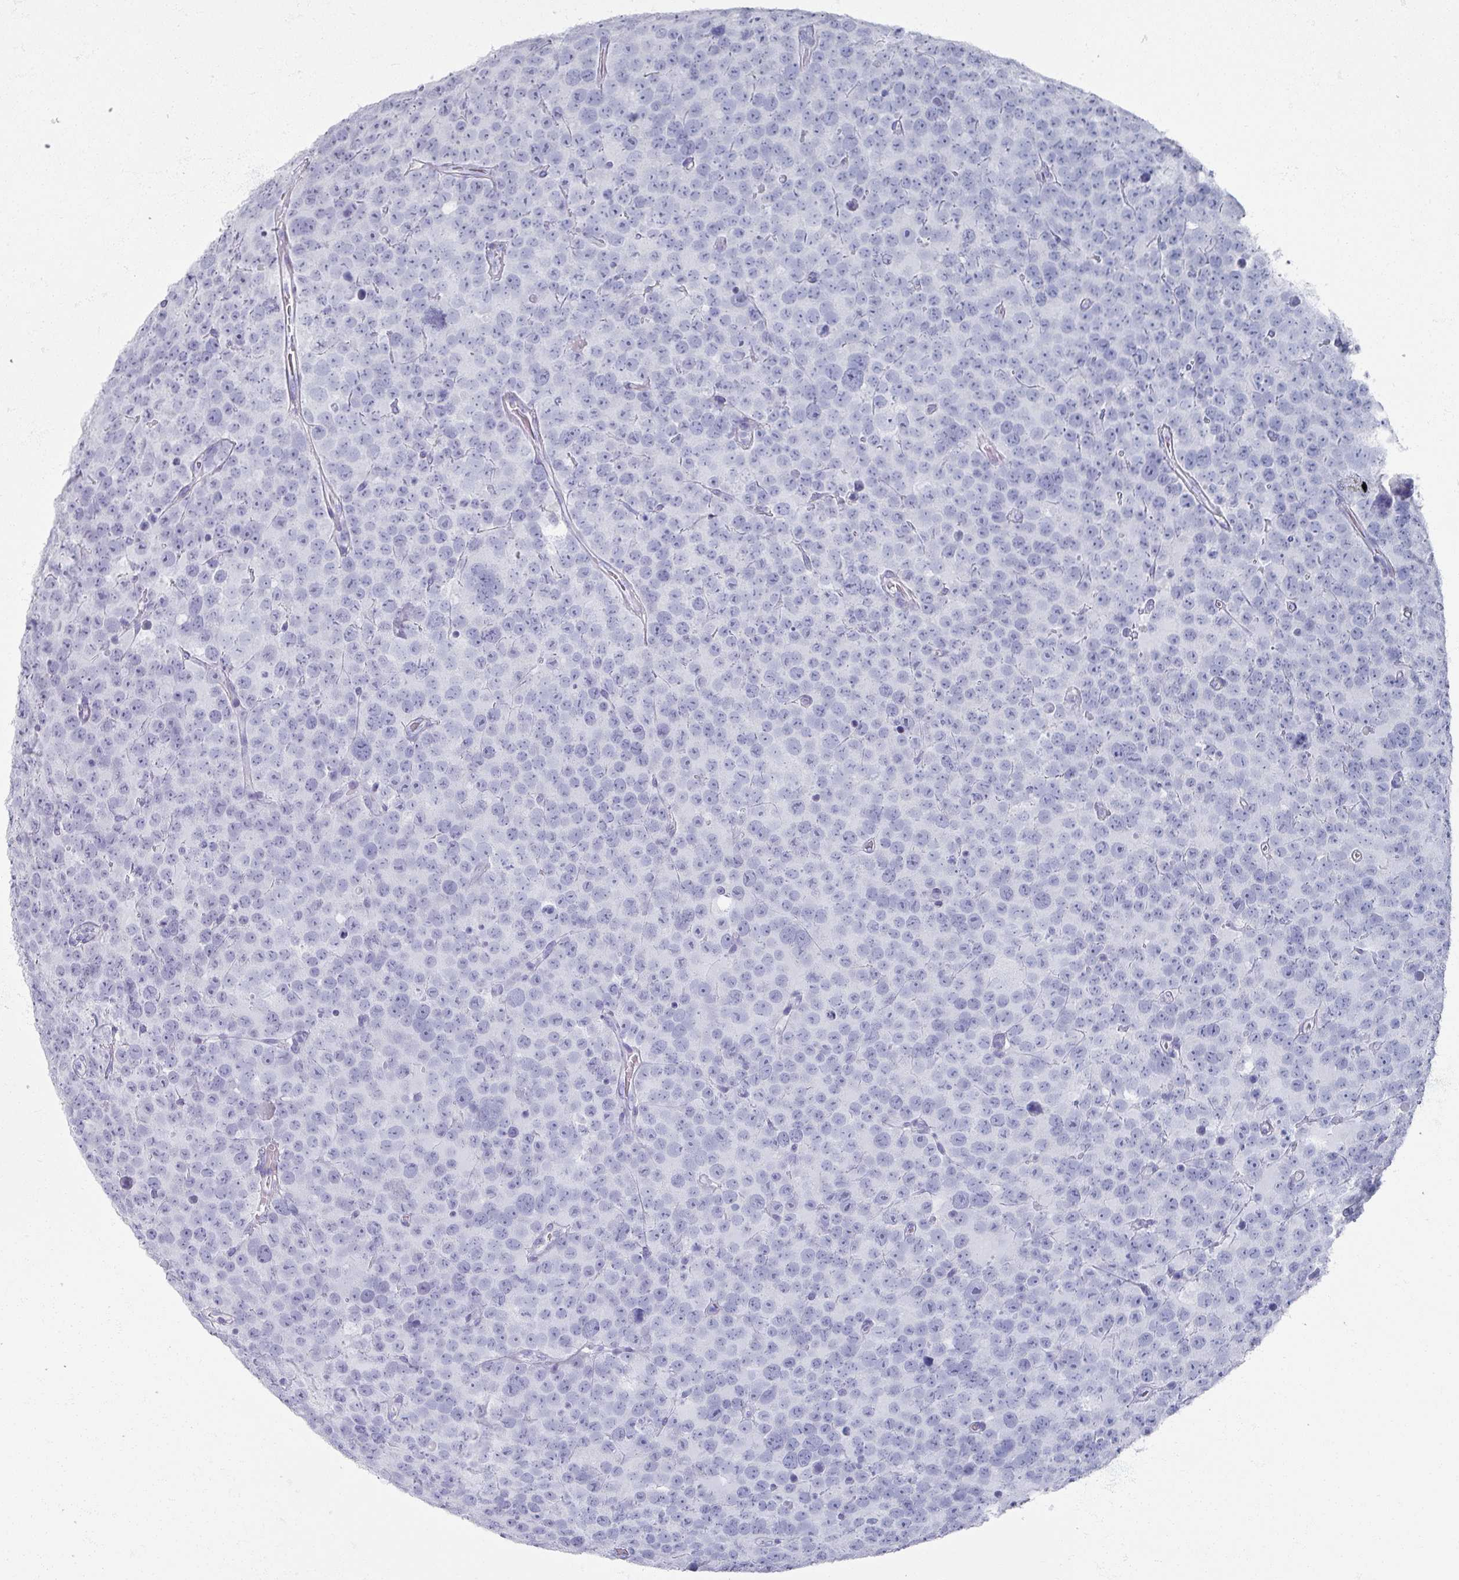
{"staining": {"intensity": "negative", "quantity": "none", "location": "none"}, "tissue": "testis cancer", "cell_type": "Tumor cells", "image_type": "cancer", "snomed": [{"axis": "morphology", "description": "Seminoma, NOS"}, {"axis": "topography", "description": "Testis"}], "caption": "DAB (3,3'-diaminobenzidine) immunohistochemical staining of testis cancer (seminoma) displays no significant staining in tumor cells. (Stains: DAB IHC with hematoxylin counter stain, Microscopy: brightfield microscopy at high magnification).", "gene": "OMG", "patient": {"sex": "male", "age": 71}}